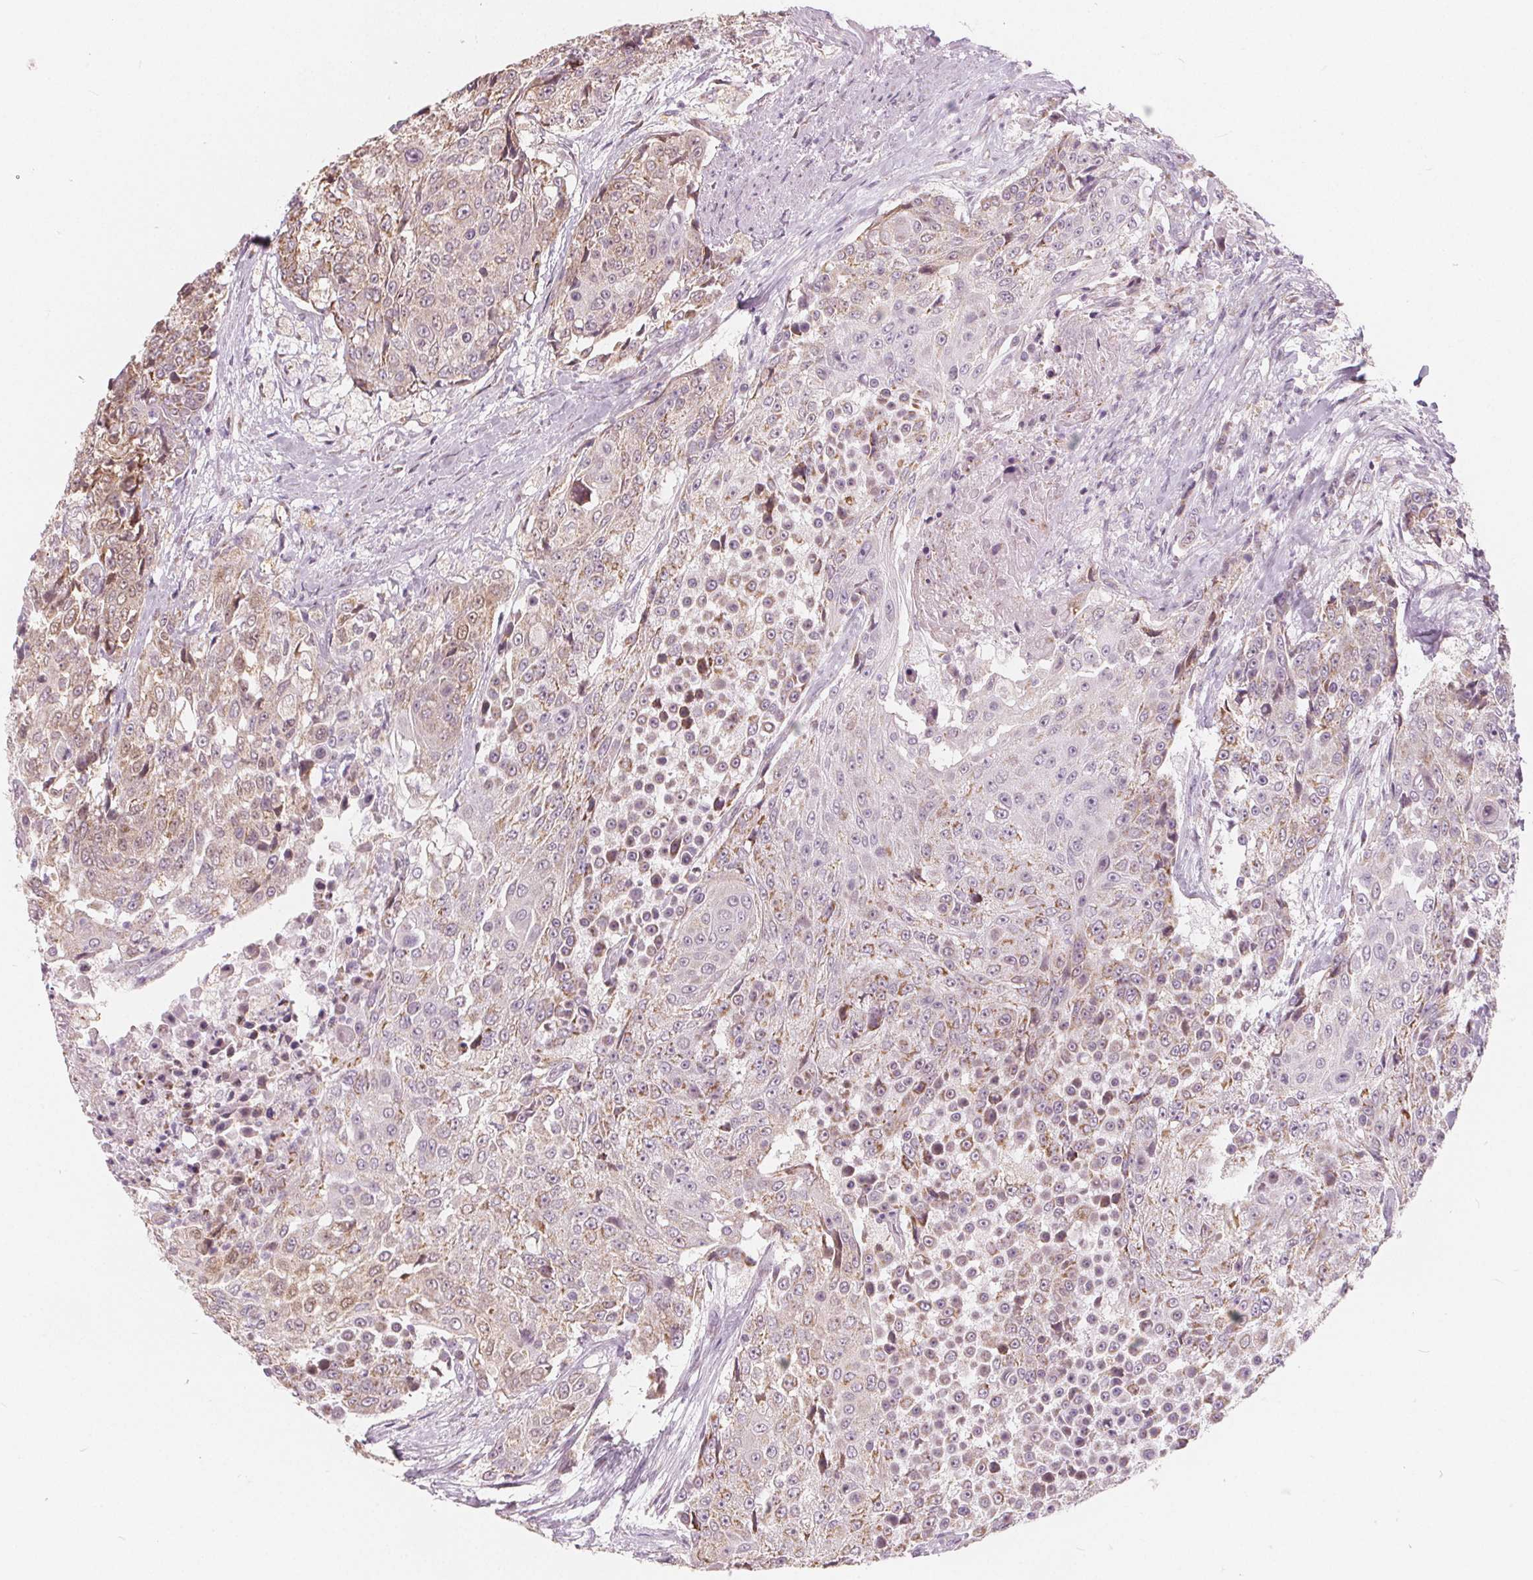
{"staining": {"intensity": "weak", "quantity": "25%-75%", "location": "cytoplasmic/membranous"}, "tissue": "urothelial cancer", "cell_type": "Tumor cells", "image_type": "cancer", "snomed": [{"axis": "morphology", "description": "Urothelial carcinoma, High grade"}, {"axis": "topography", "description": "Urinary bladder"}], "caption": "About 25%-75% of tumor cells in human urothelial cancer display weak cytoplasmic/membranous protein staining as visualized by brown immunohistochemical staining.", "gene": "NUP210L", "patient": {"sex": "female", "age": 63}}